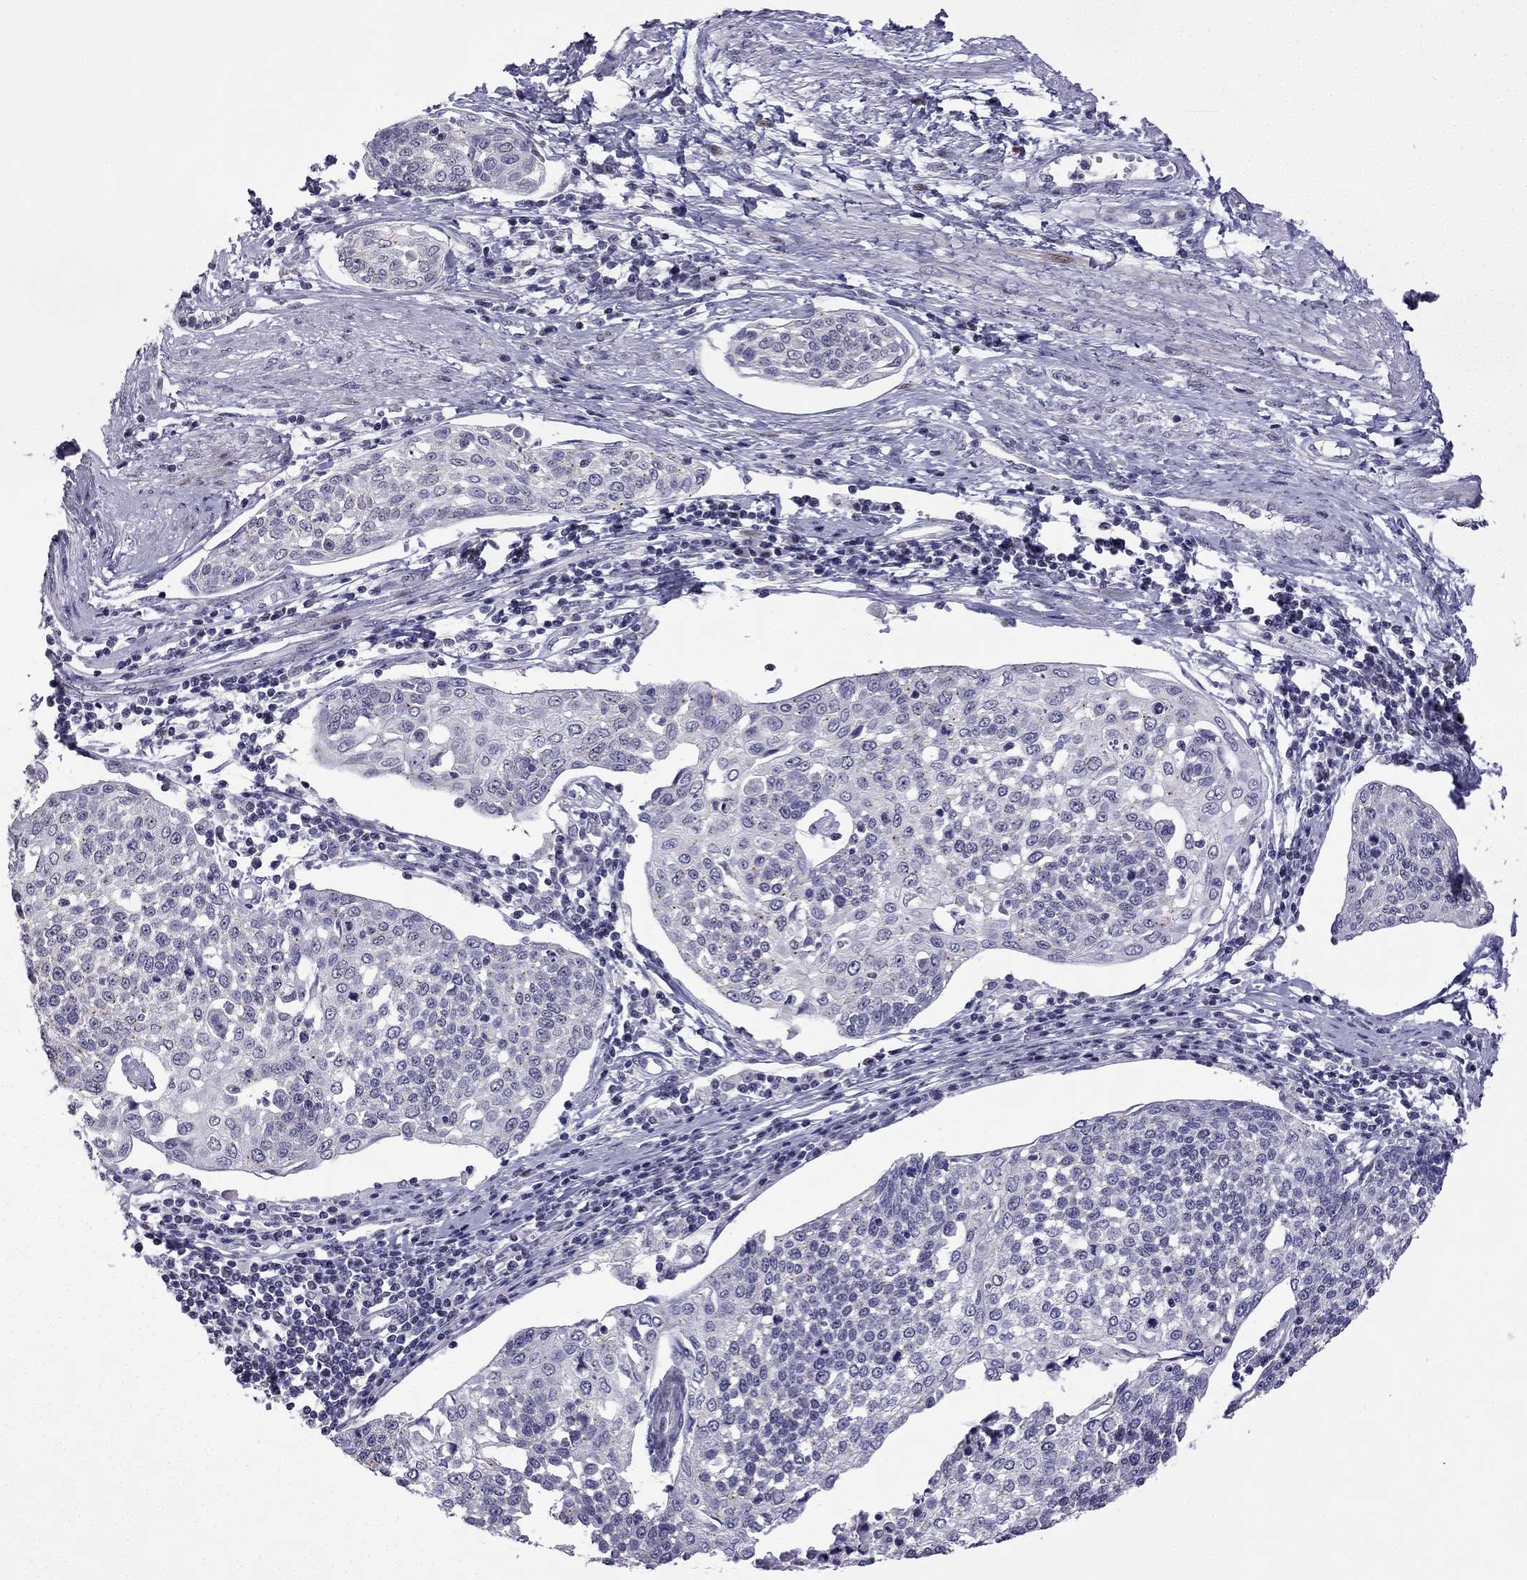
{"staining": {"intensity": "negative", "quantity": "none", "location": "none"}, "tissue": "cervical cancer", "cell_type": "Tumor cells", "image_type": "cancer", "snomed": [{"axis": "morphology", "description": "Squamous cell carcinoma, NOS"}, {"axis": "topography", "description": "Cervix"}], "caption": "This is a micrograph of immunohistochemistry staining of cervical squamous cell carcinoma, which shows no staining in tumor cells.", "gene": "CFAP70", "patient": {"sex": "female", "age": 34}}